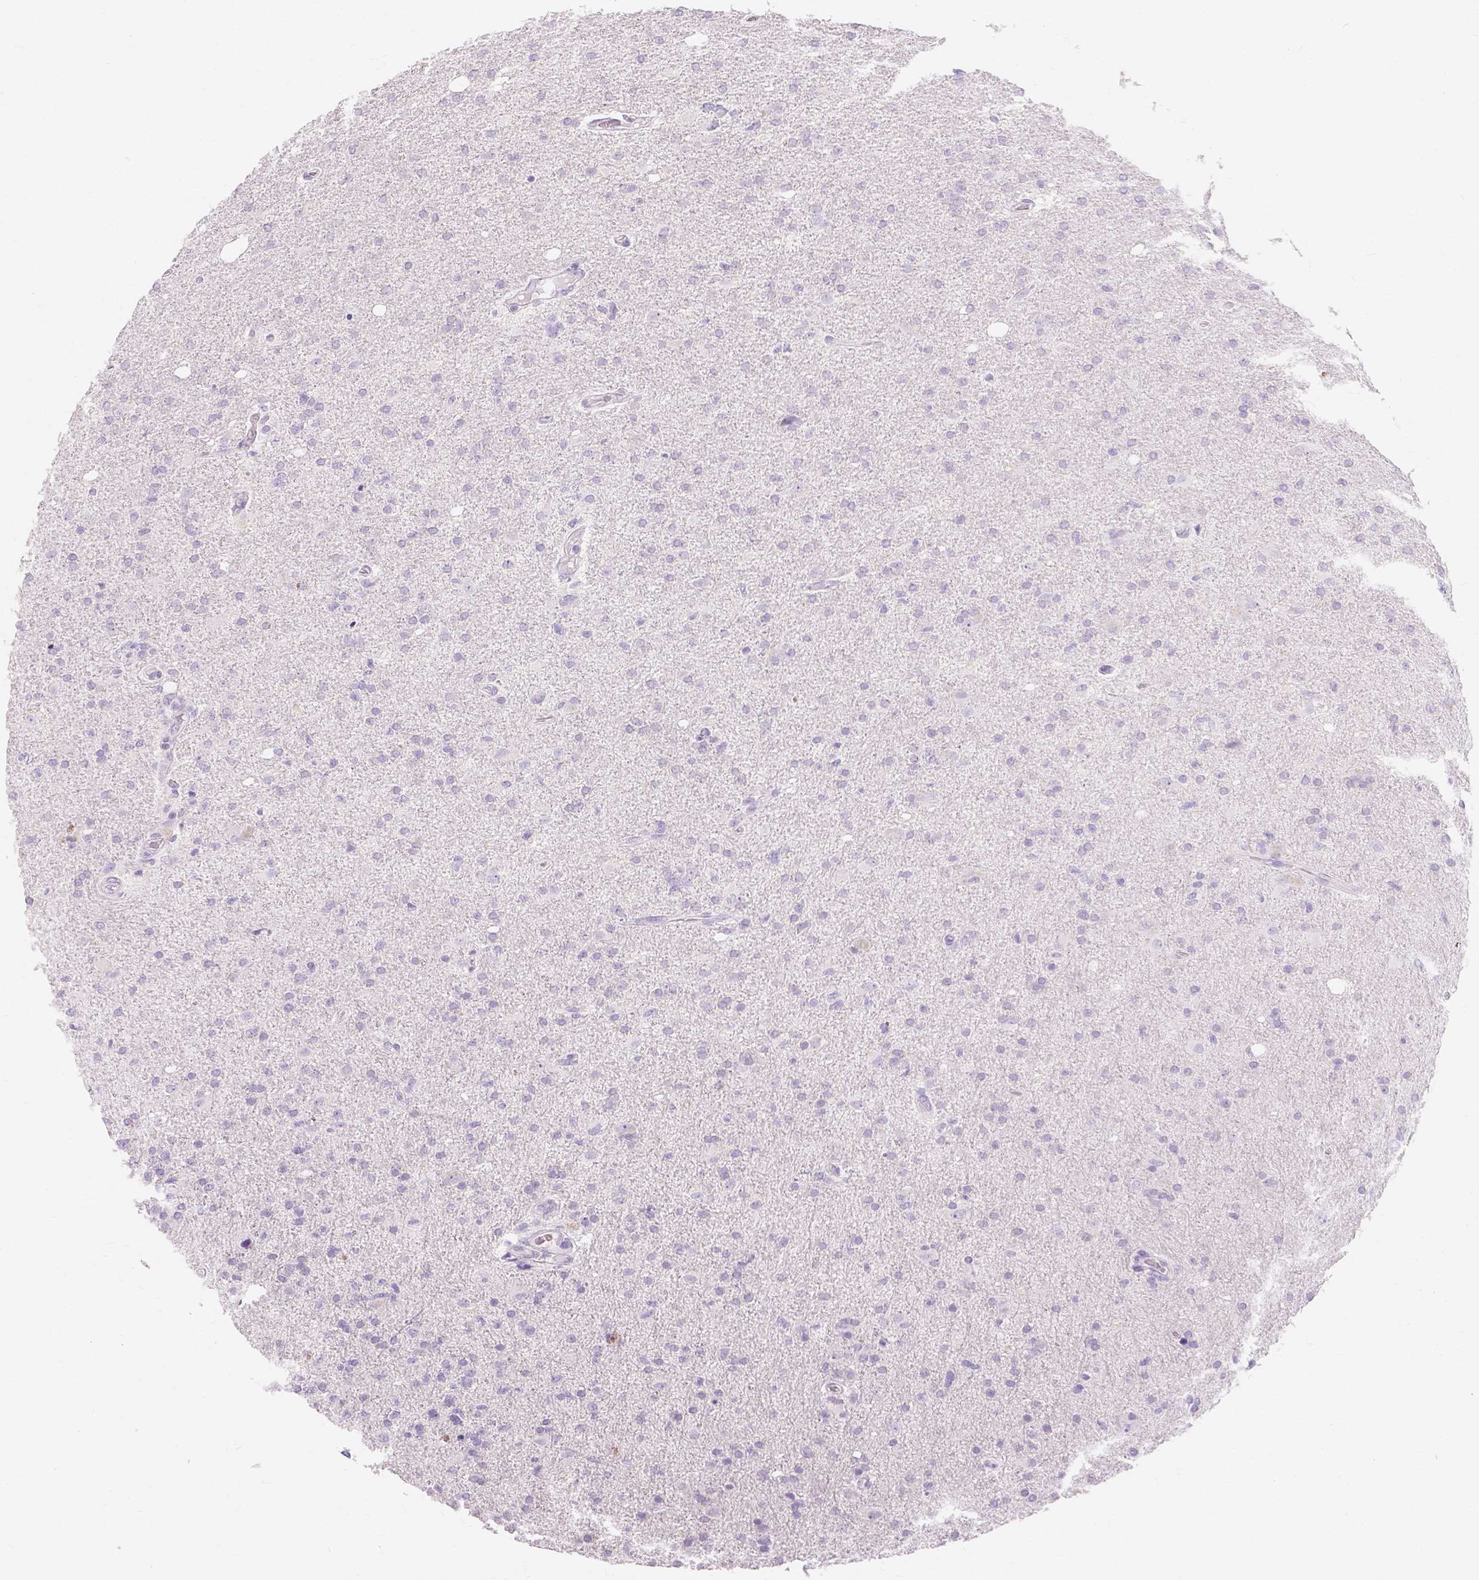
{"staining": {"intensity": "negative", "quantity": "none", "location": "none"}, "tissue": "glioma", "cell_type": "Tumor cells", "image_type": "cancer", "snomed": [{"axis": "morphology", "description": "Glioma, malignant, High grade"}, {"axis": "topography", "description": "Cerebral cortex"}], "caption": "The micrograph exhibits no staining of tumor cells in glioma.", "gene": "MUC12", "patient": {"sex": "male", "age": 70}}